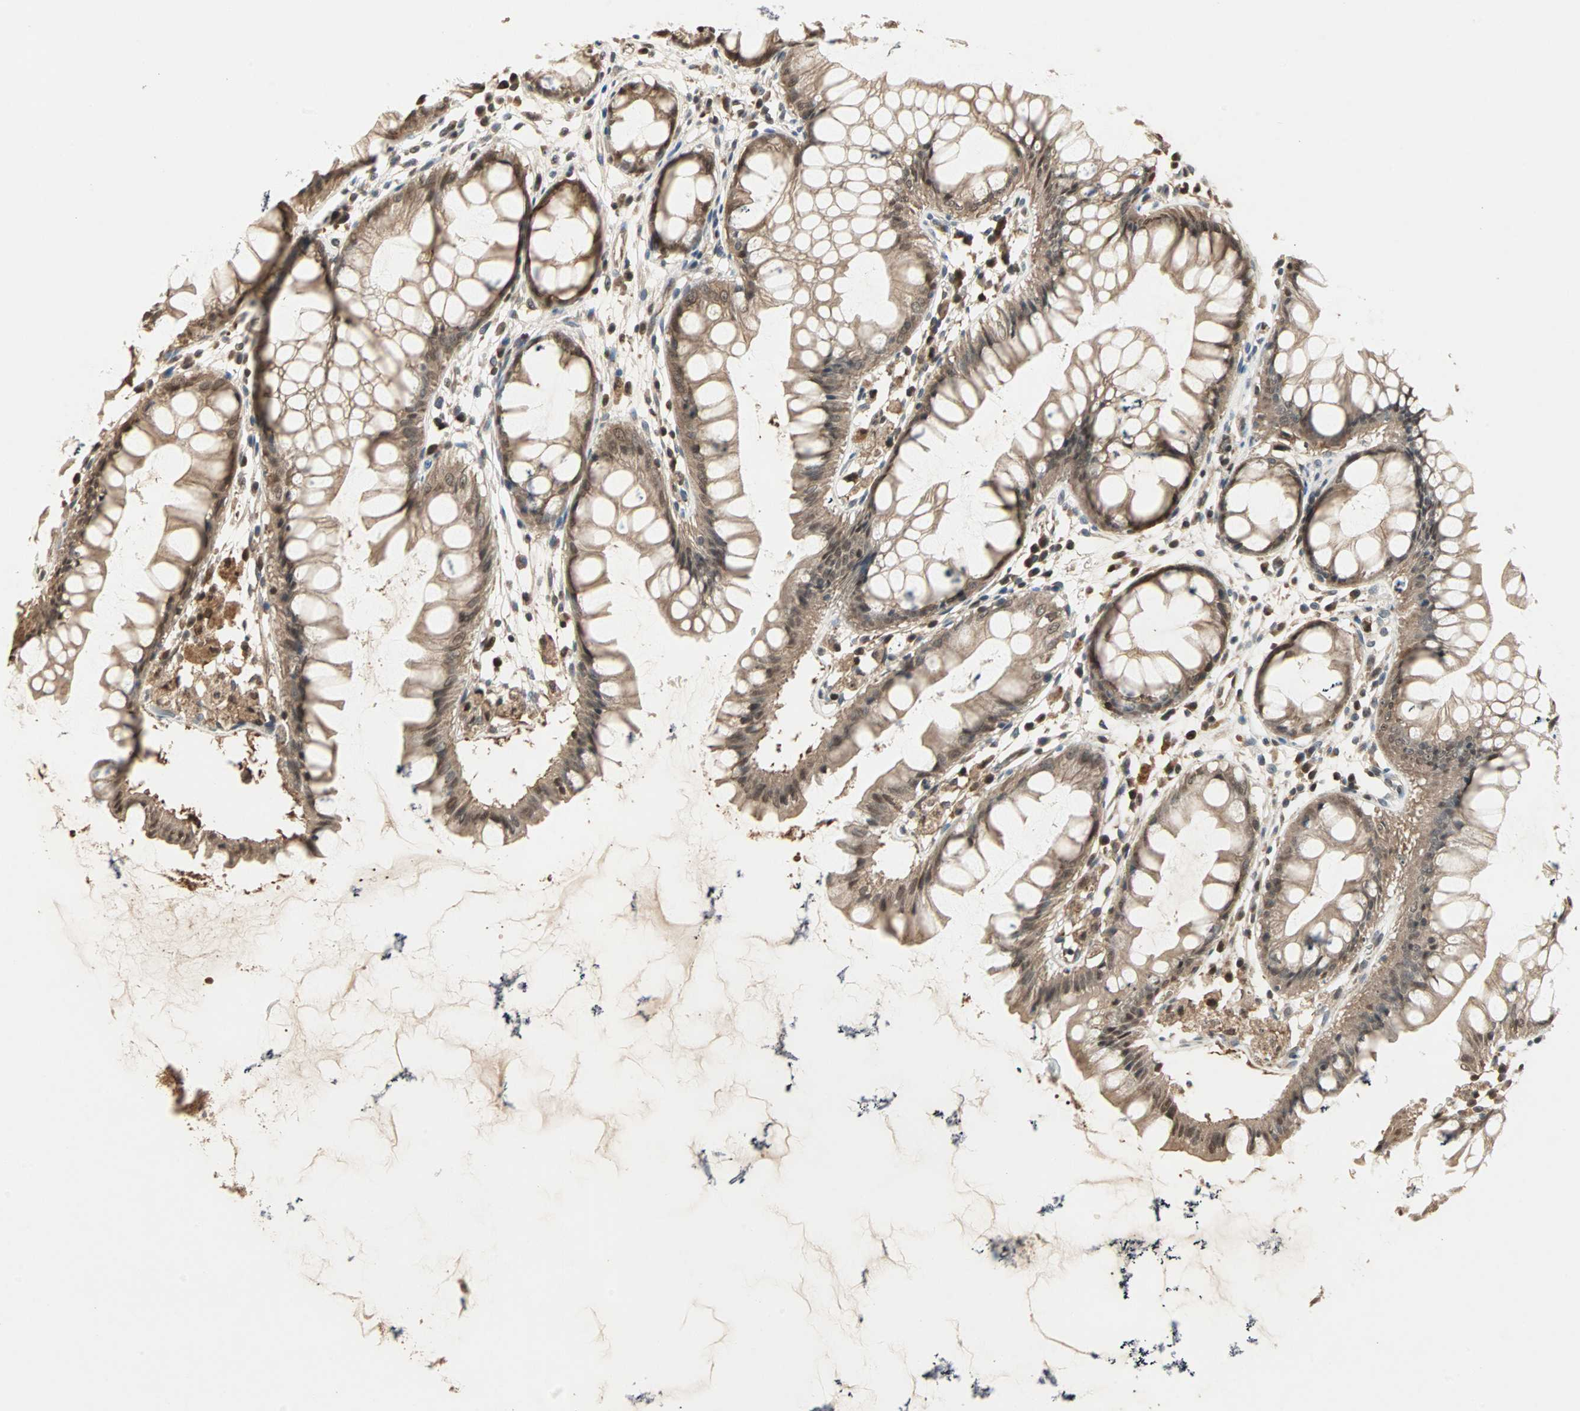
{"staining": {"intensity": "strong", "quantity": ">75%", "location": "cytoplasmic/membranous,nuclear"}, "tissue": "rectum", "cell_type": "Glandular cells", "image_type": "normal", "snomed": [{"axis": "morphology", "description": "Normal tissue, NOS"}, {"axis": "morphology", "description": "Adenocarcinoma, NOS"}, {"axis": "topography", "description": "Rectum"}], "caption": "Protein analysis of normal rectum displays strong cytoplasmic/membranous,nuclear expression in about >75% of glandular cells. The protein is shown in brown color, while the nuclei are stained blue.", "gene": "DRG2", "patient": {"sex": "female", "age": 65}}